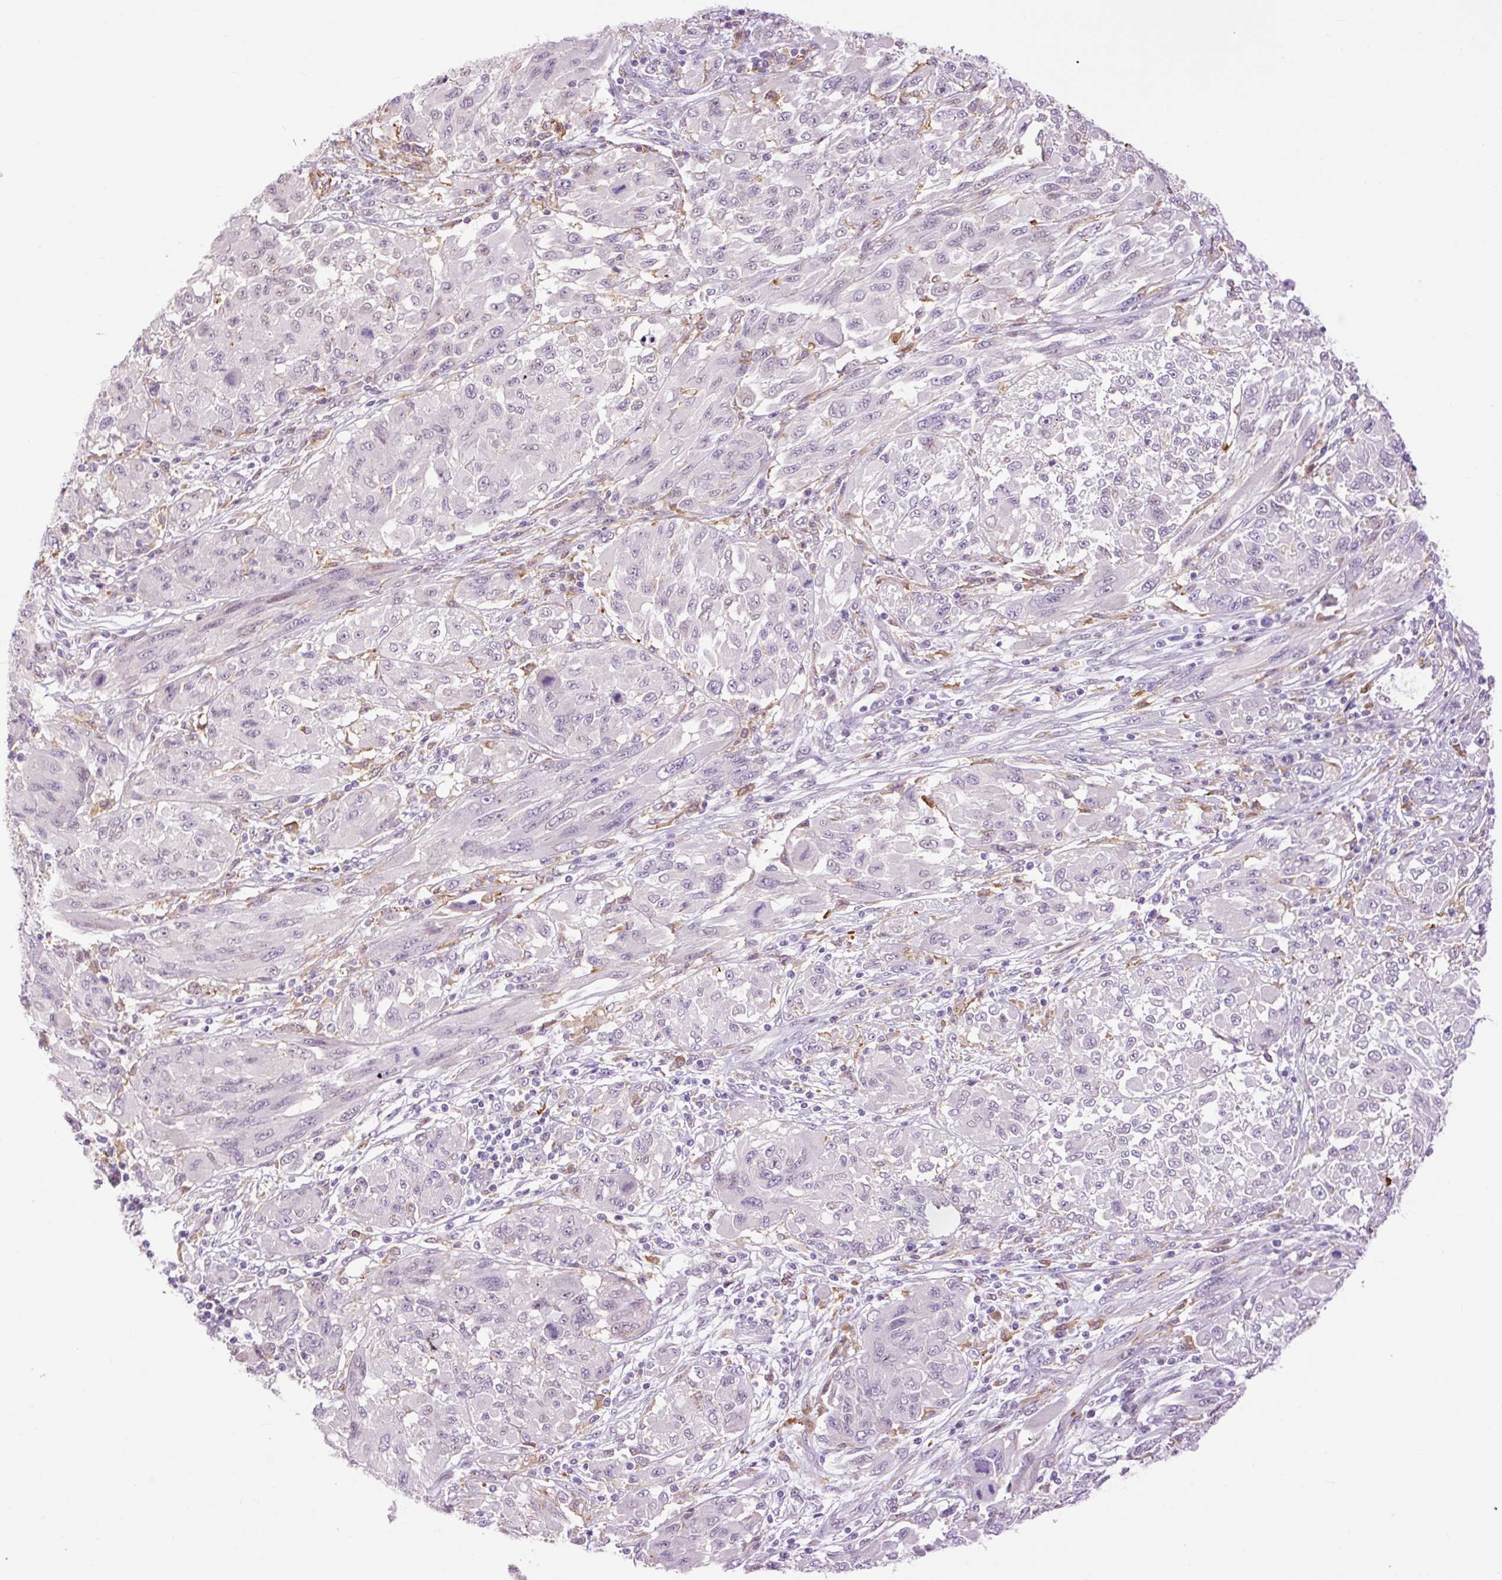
{"staining": {"intensity": "negative", "quantity": "none", "location": "none"}, "tissue": "melanoma", "cell_type": "Tumor cells", "image_type": "cancer", "snomed": [{"axis": "morphology", "description": "Malignant melanoma, NOS"}, {"axis": "topography", "description": "Skin"}], "caption": "Image shows no protein positivity in tumor cells of malignant melanoma tissue.", "gene": "LY86", "patient": {"sex": "female", "age": 91}}